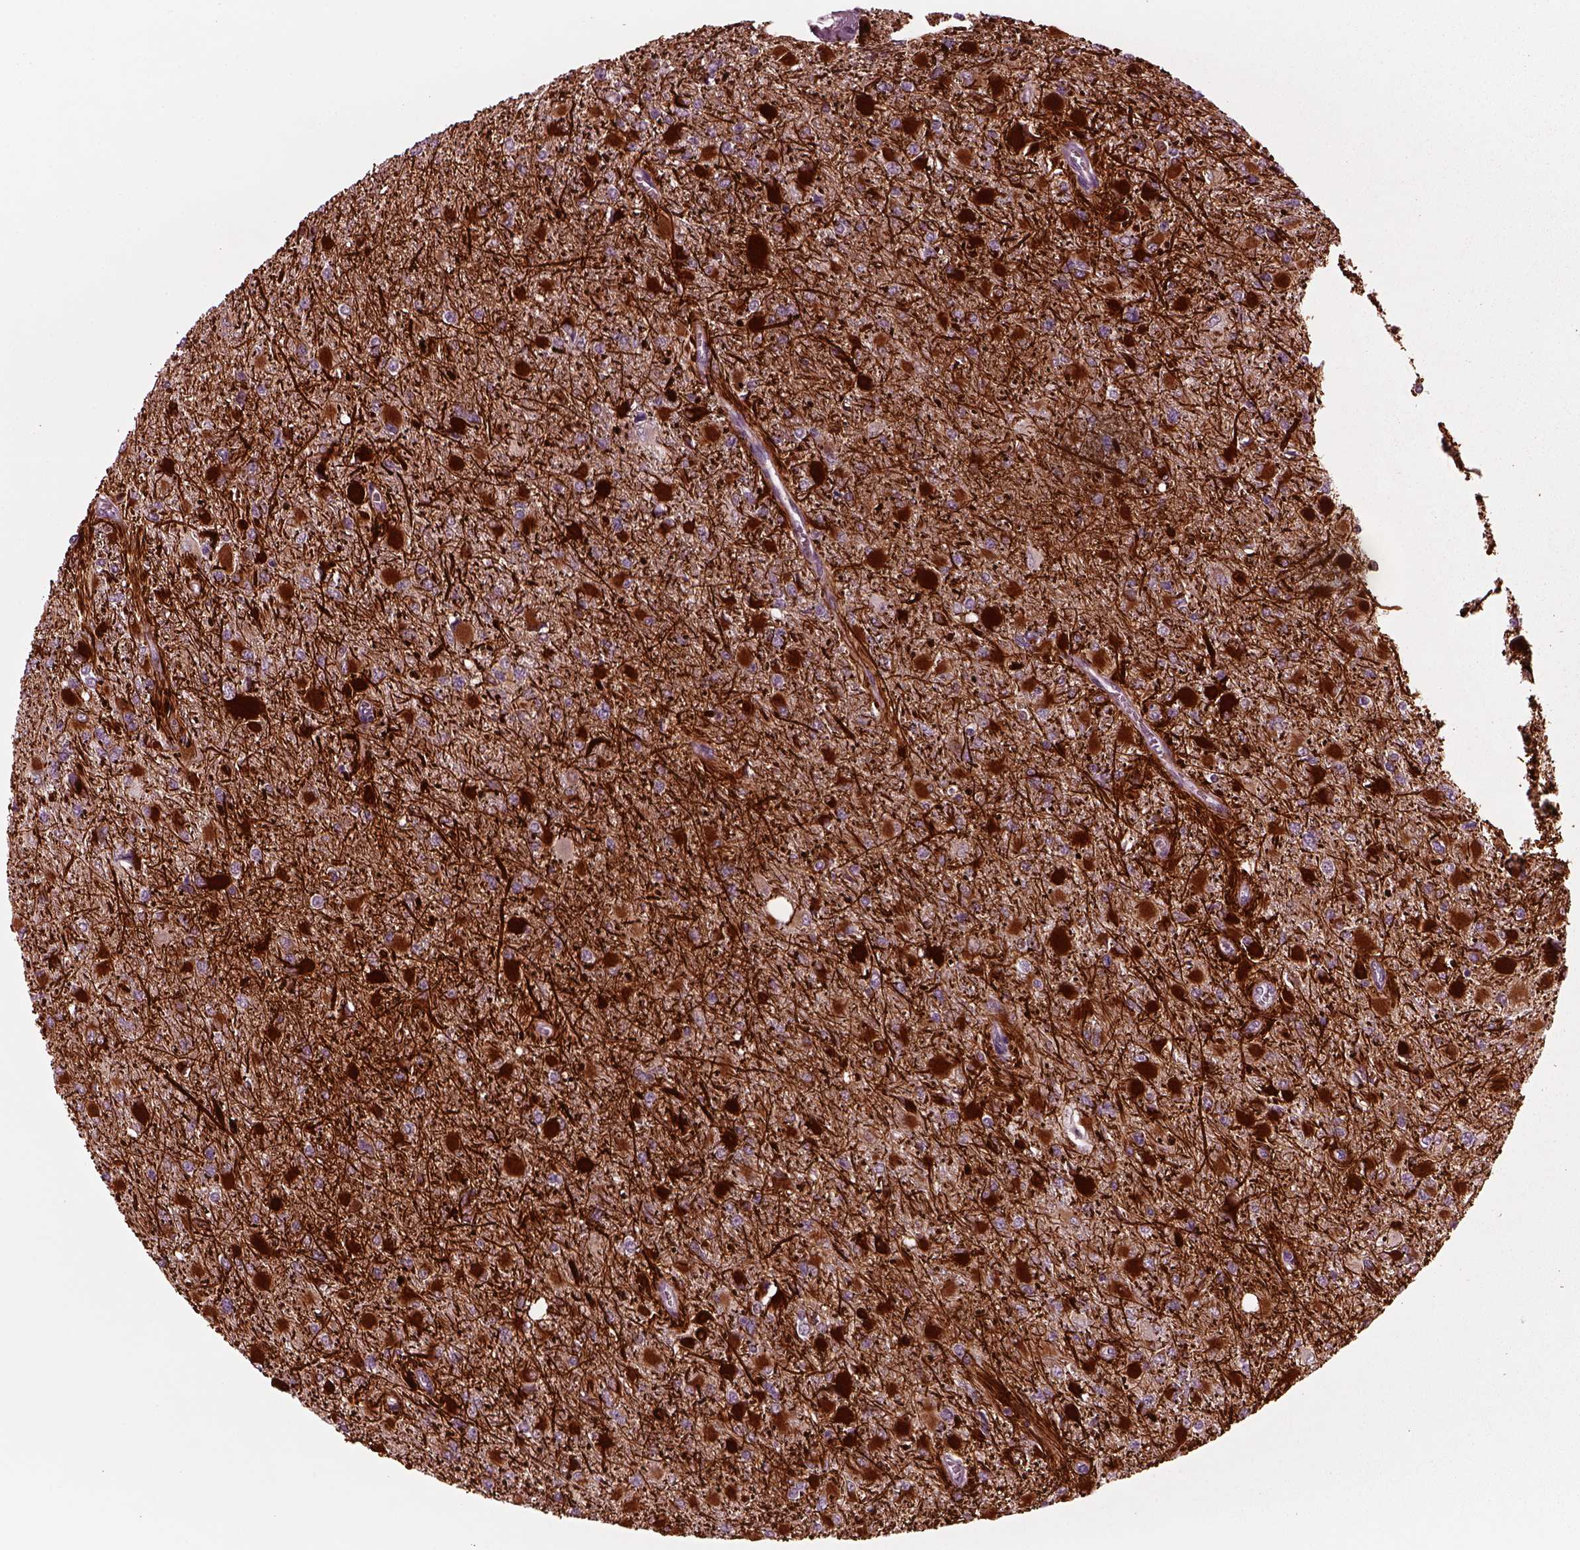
{"staining": {"intensity": "strong", "quantity": ">75%", "location": "cytoplasmic/membranous"}, "tissue": "glioma", "cell_type": "Tumor cells", "image_type": "cancer", "snomed": [{"axis": "morphology", "description": "Glioma, malignant, High grade"}, {"axis": "topography", "description": "Cerebral cortex"}], "caption": "An image of malignant high-grade glioma stained for a protein shows strong cytoplasmic/membranous brown staining in tumor cells.", "gene": "KIF6", "patient": {"sex": "female", "age": 36}}